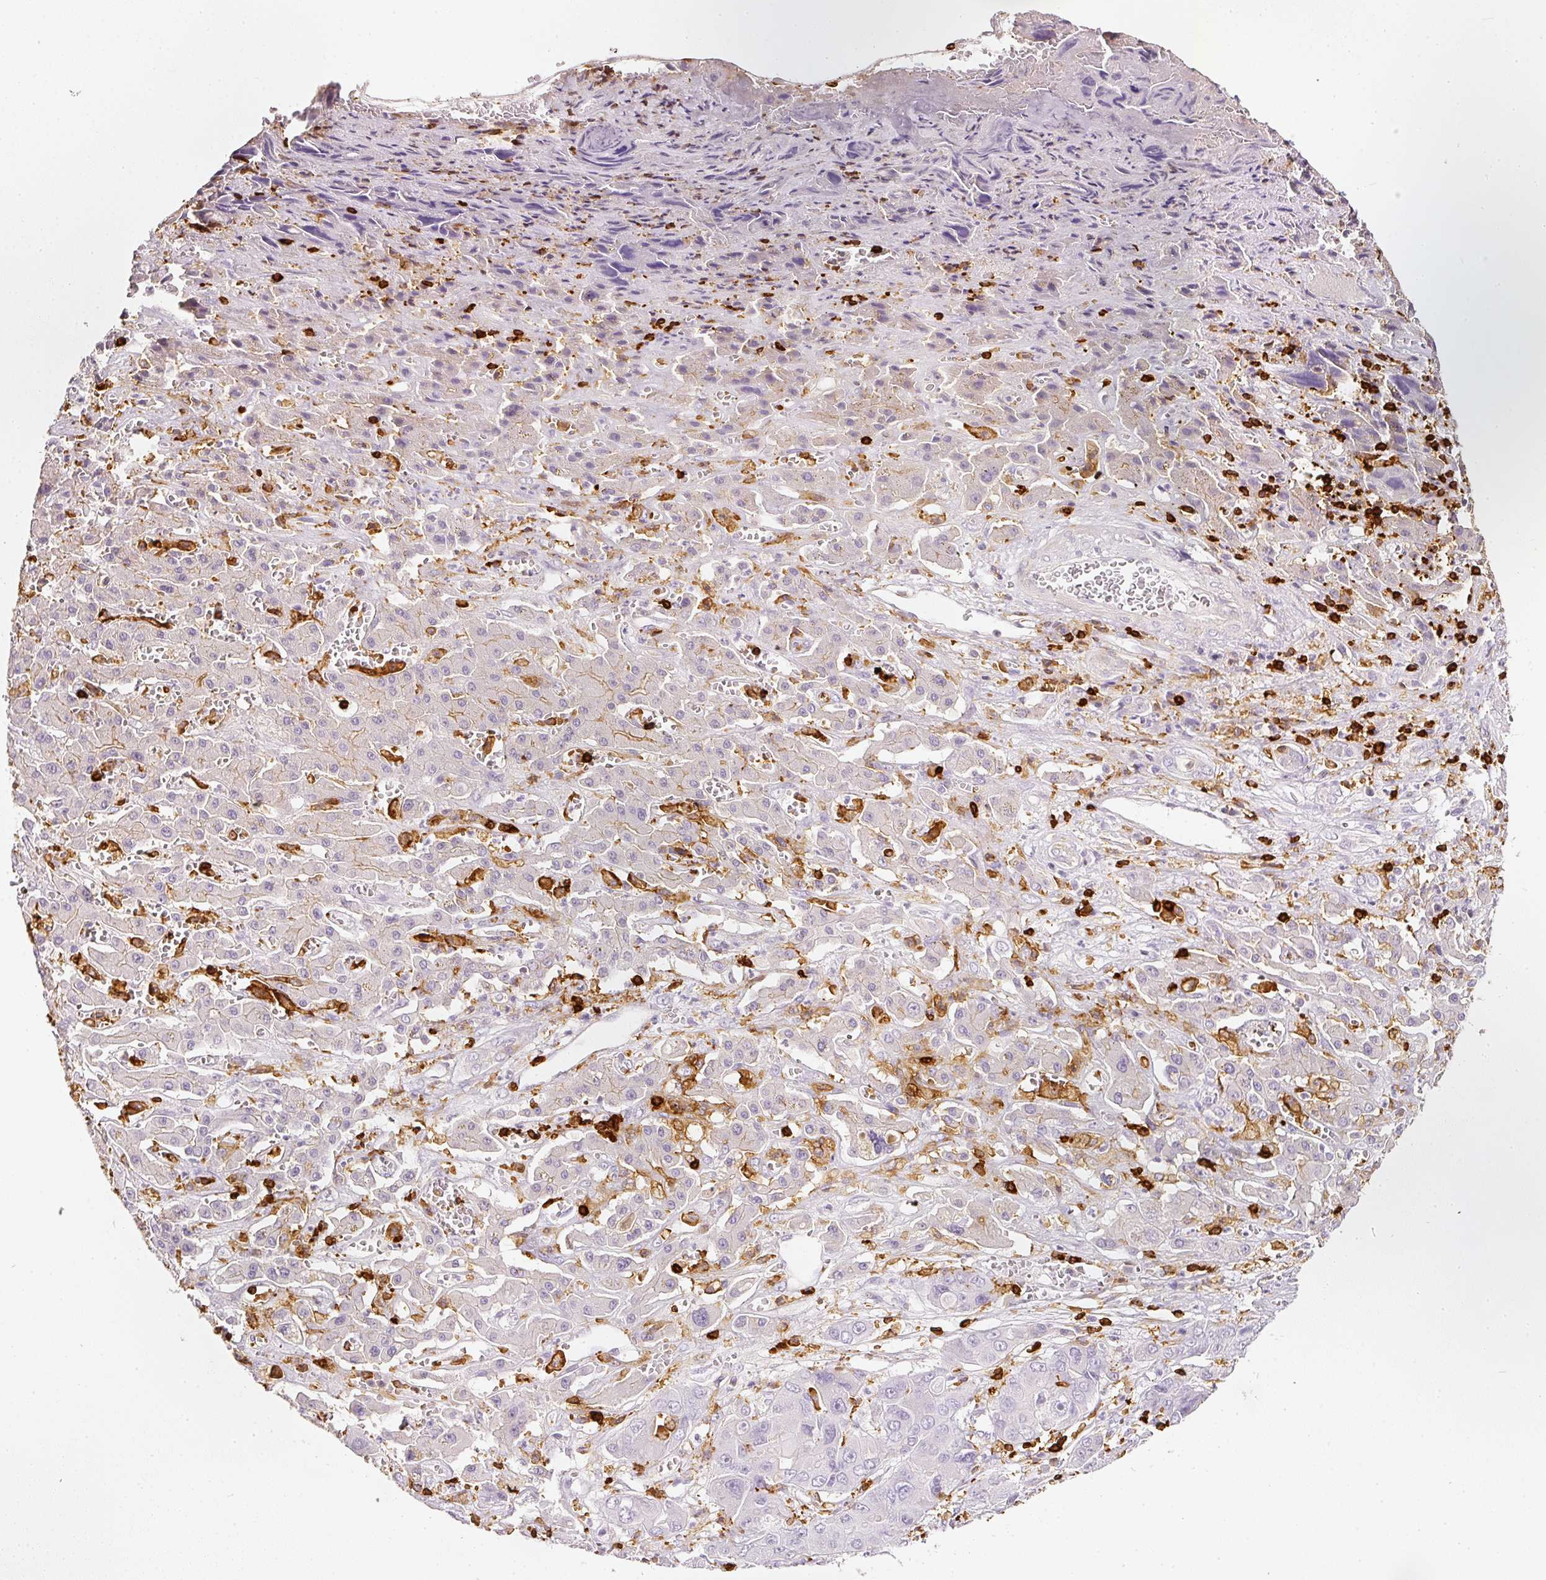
{"staining": {"intensity": "negative", "quantity": "none", "location": "none"}, "tissue": "liver cancer", "cell_type": "Tumor cells", "image_type": "cancer", "snomed": [{"axis": "morphology", "description": "Cholangiocarcinoma"}, {"axis": "topography", "description": "Liver"}], "caption": "Immunohistochemistry (IHC) histopathology image of liver cancer (cholangiocarcinoma) stained for a protein (brown), which reveals no expression in tumor cells.", "gene": "EVL", "patient": {"sex": "male", "age": 67}}